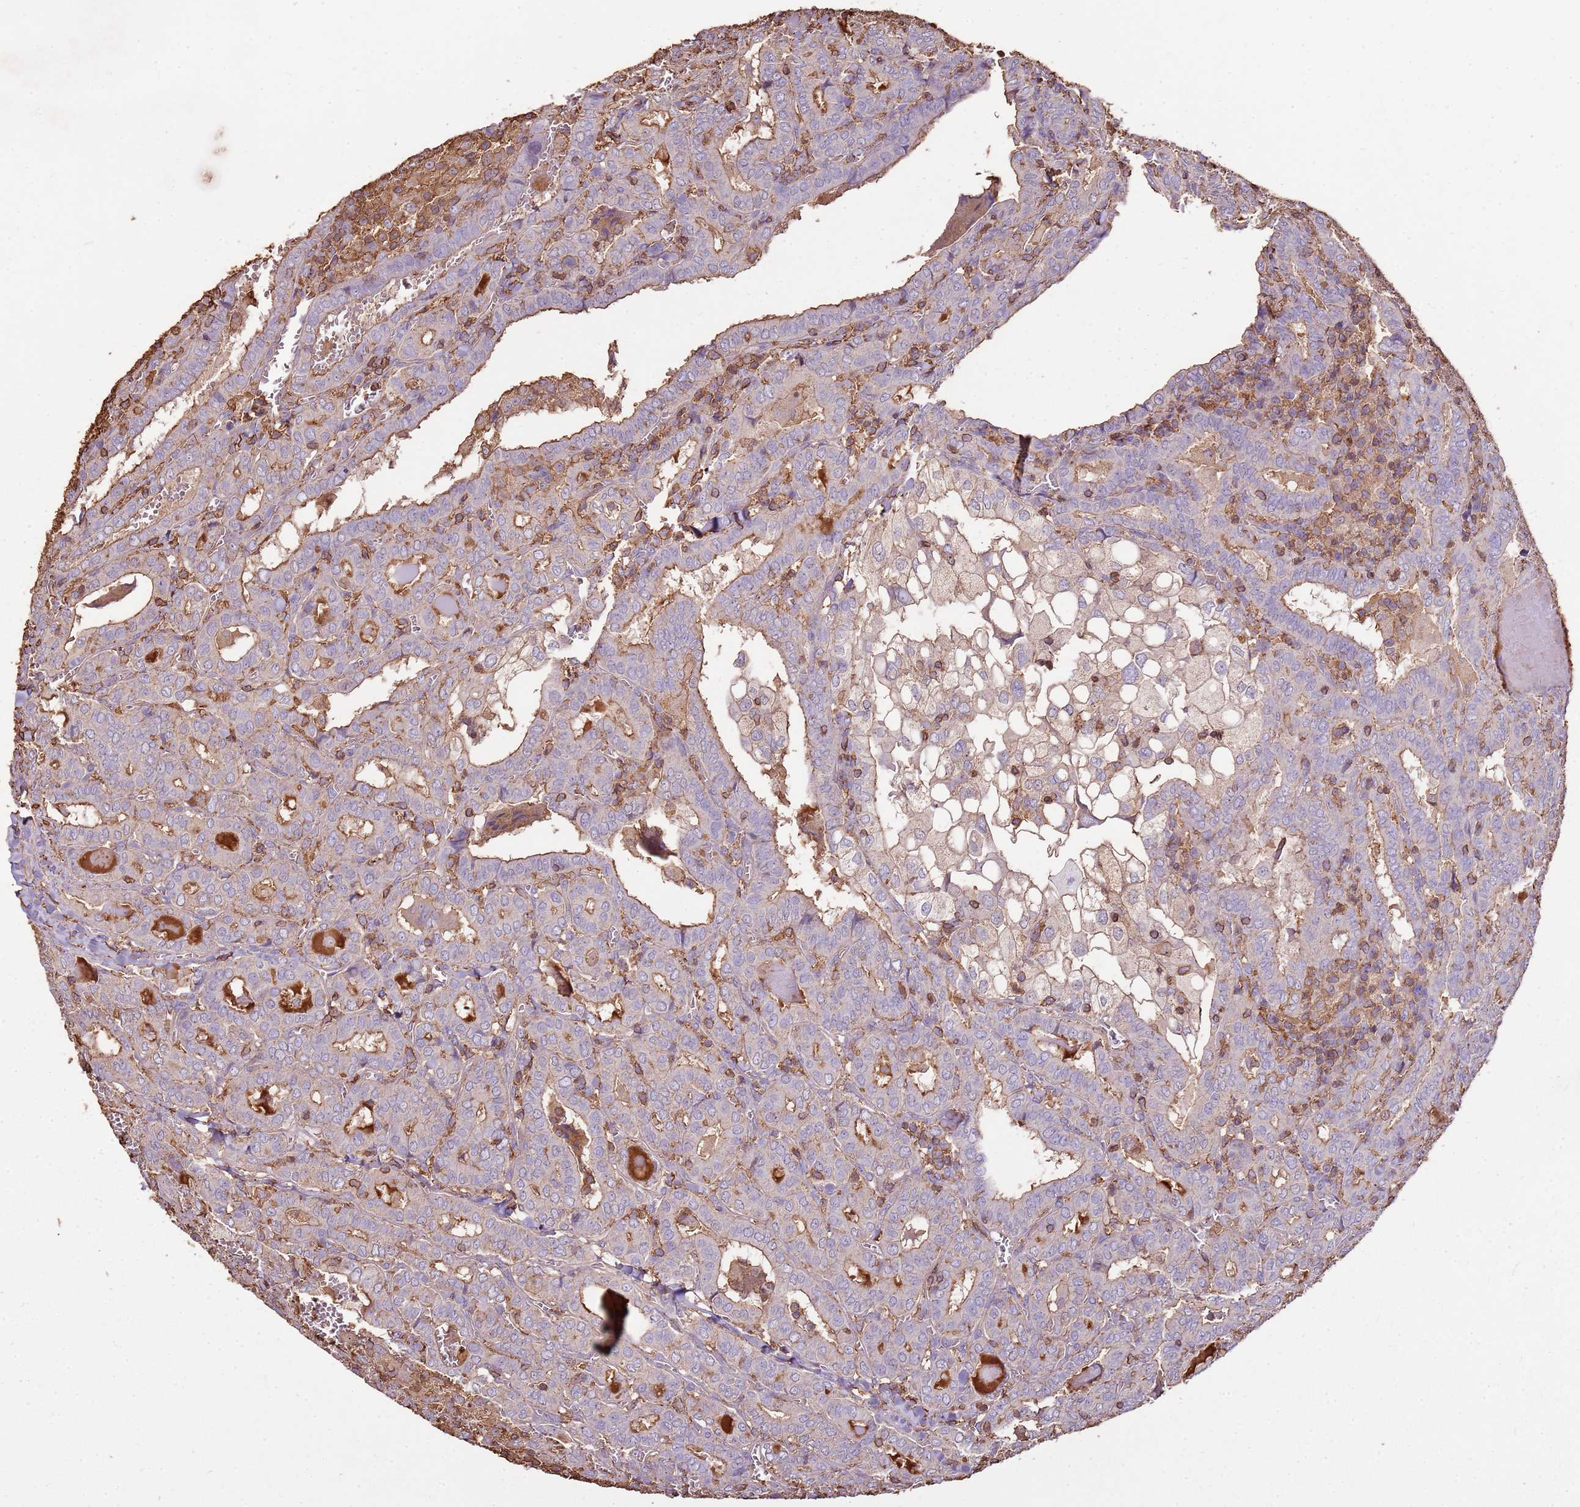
{"staining": {"intensity": "moderate", "quantity": "<25%", "location": "cytoplasmic/membranous"}, "tissue": "thyroid cancer", "cell_type": "Tumor cells", "image_type": "cancer", "snomed": [{"axis": "morphology", "description": "Papillary adenocarcinoma, NOS"}, {"axis": "topography", "description": "Thyroid gland"}], "caption": "Thyroid papillary adenocarcinoma stained with immunohistochemistry displays moderate cytoplasmic/membranous staining in about <25% of tumor cells. (brown staining indicates protein expression, while blue staining denotes nuclei).", "gene": "ARL10", "patient": {"sex": "female", "age": 72}}